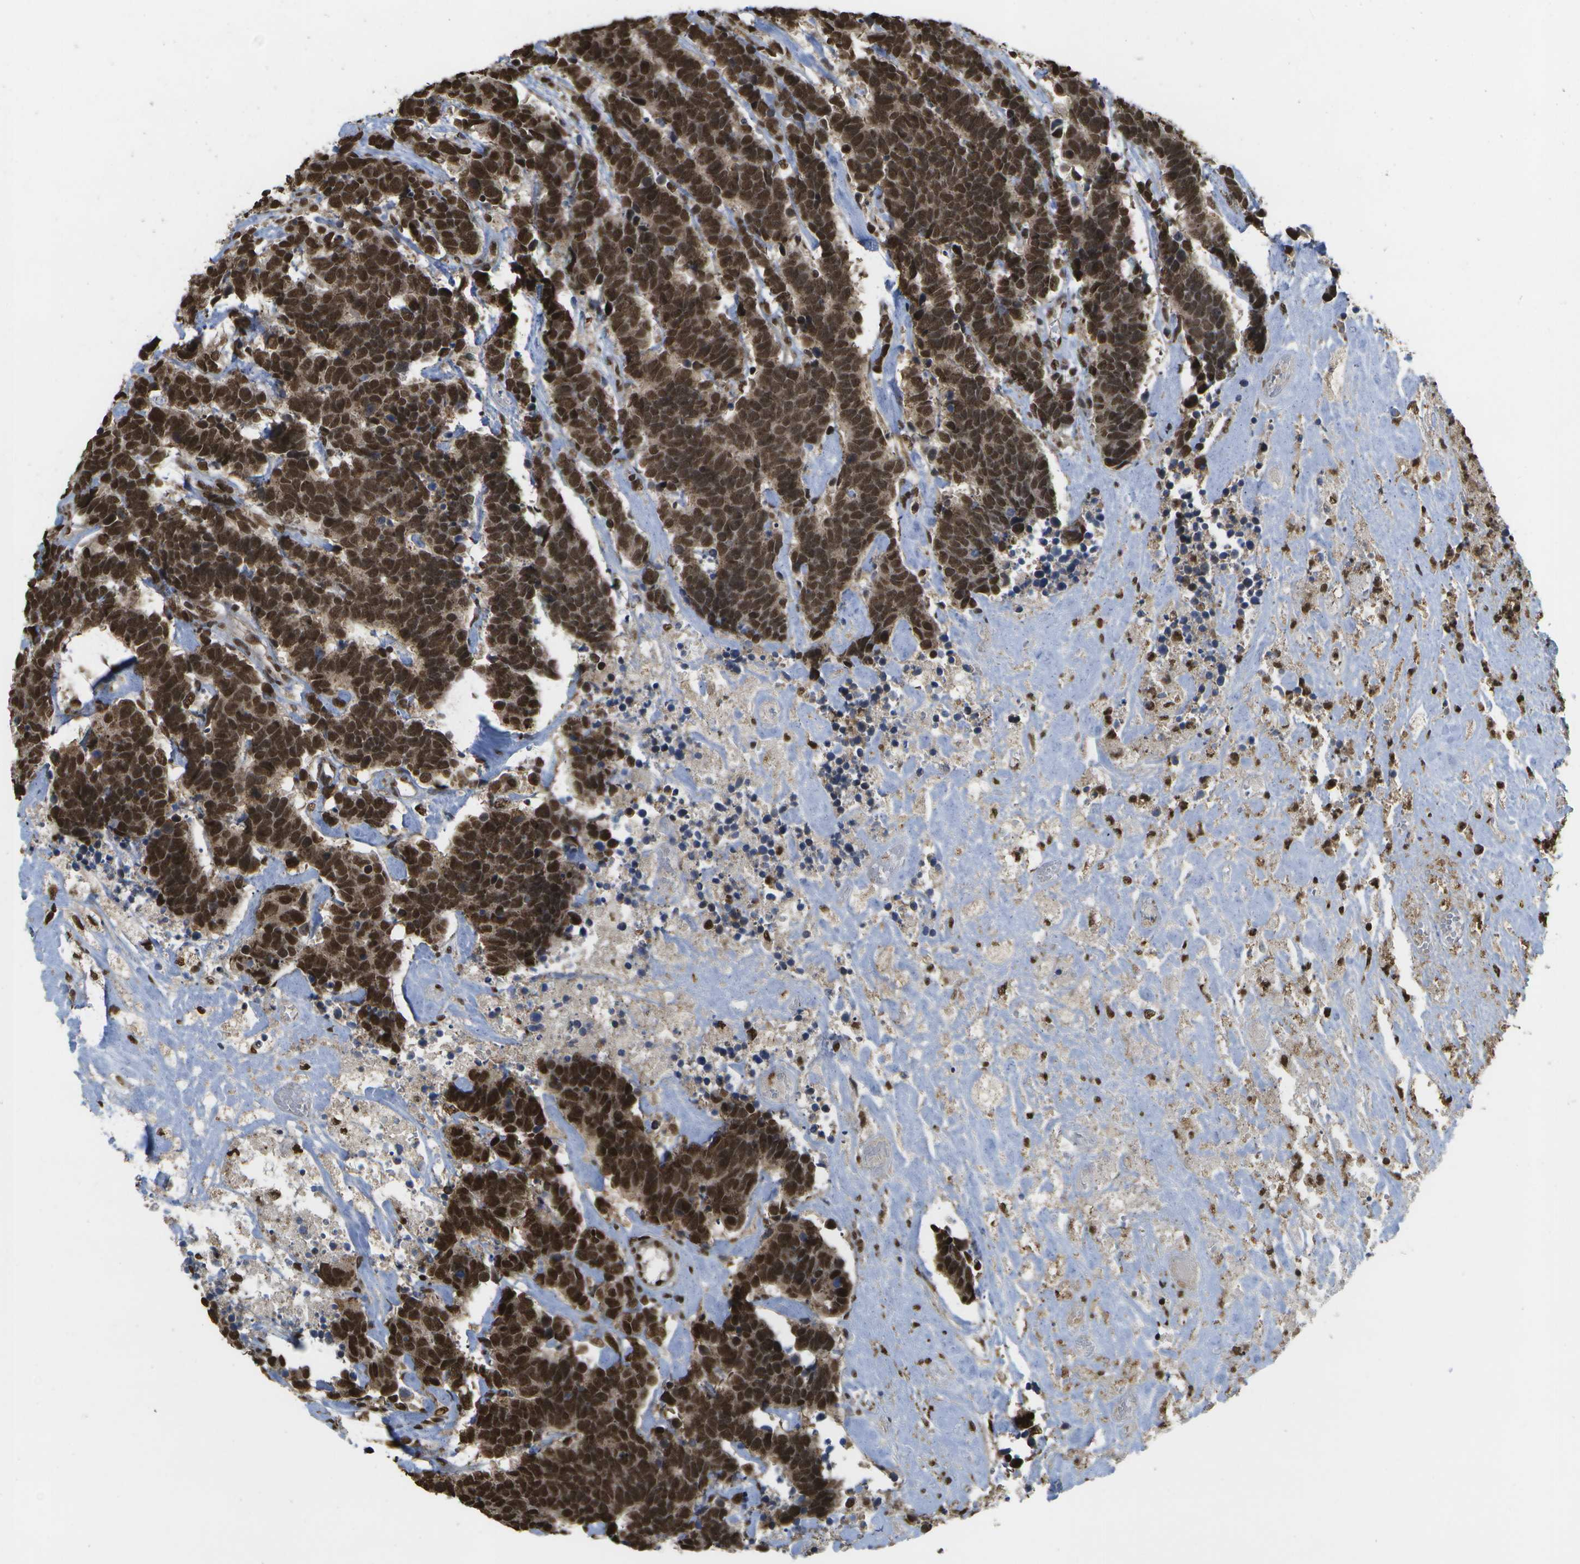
{"staining": {"intensity": "strong", "quantity": ">75%", "location": "cytoplasmic/membranous,nuclear"}, "tissue": "carcinoid", "cell_type": "Tumor cells", "image_type": "cancer", "snomed": [{"axis": "morphology", "description": "Carcinoma, NOS"}, {"axis": "morphology", "description": "Carcinoid, malignant, NOS"}, {"axis": "topography", "description": "Urinary bladder"}], "caption": "Immunohistochemistry (IHC) (DAB) staining of carcinoid exhibits strong cytoplasmic/membranous and nuclear protein expression in approximately >75% of tumor cells.", "gene": "SPEN", "patient": {"sex": "male", "age": 57}}